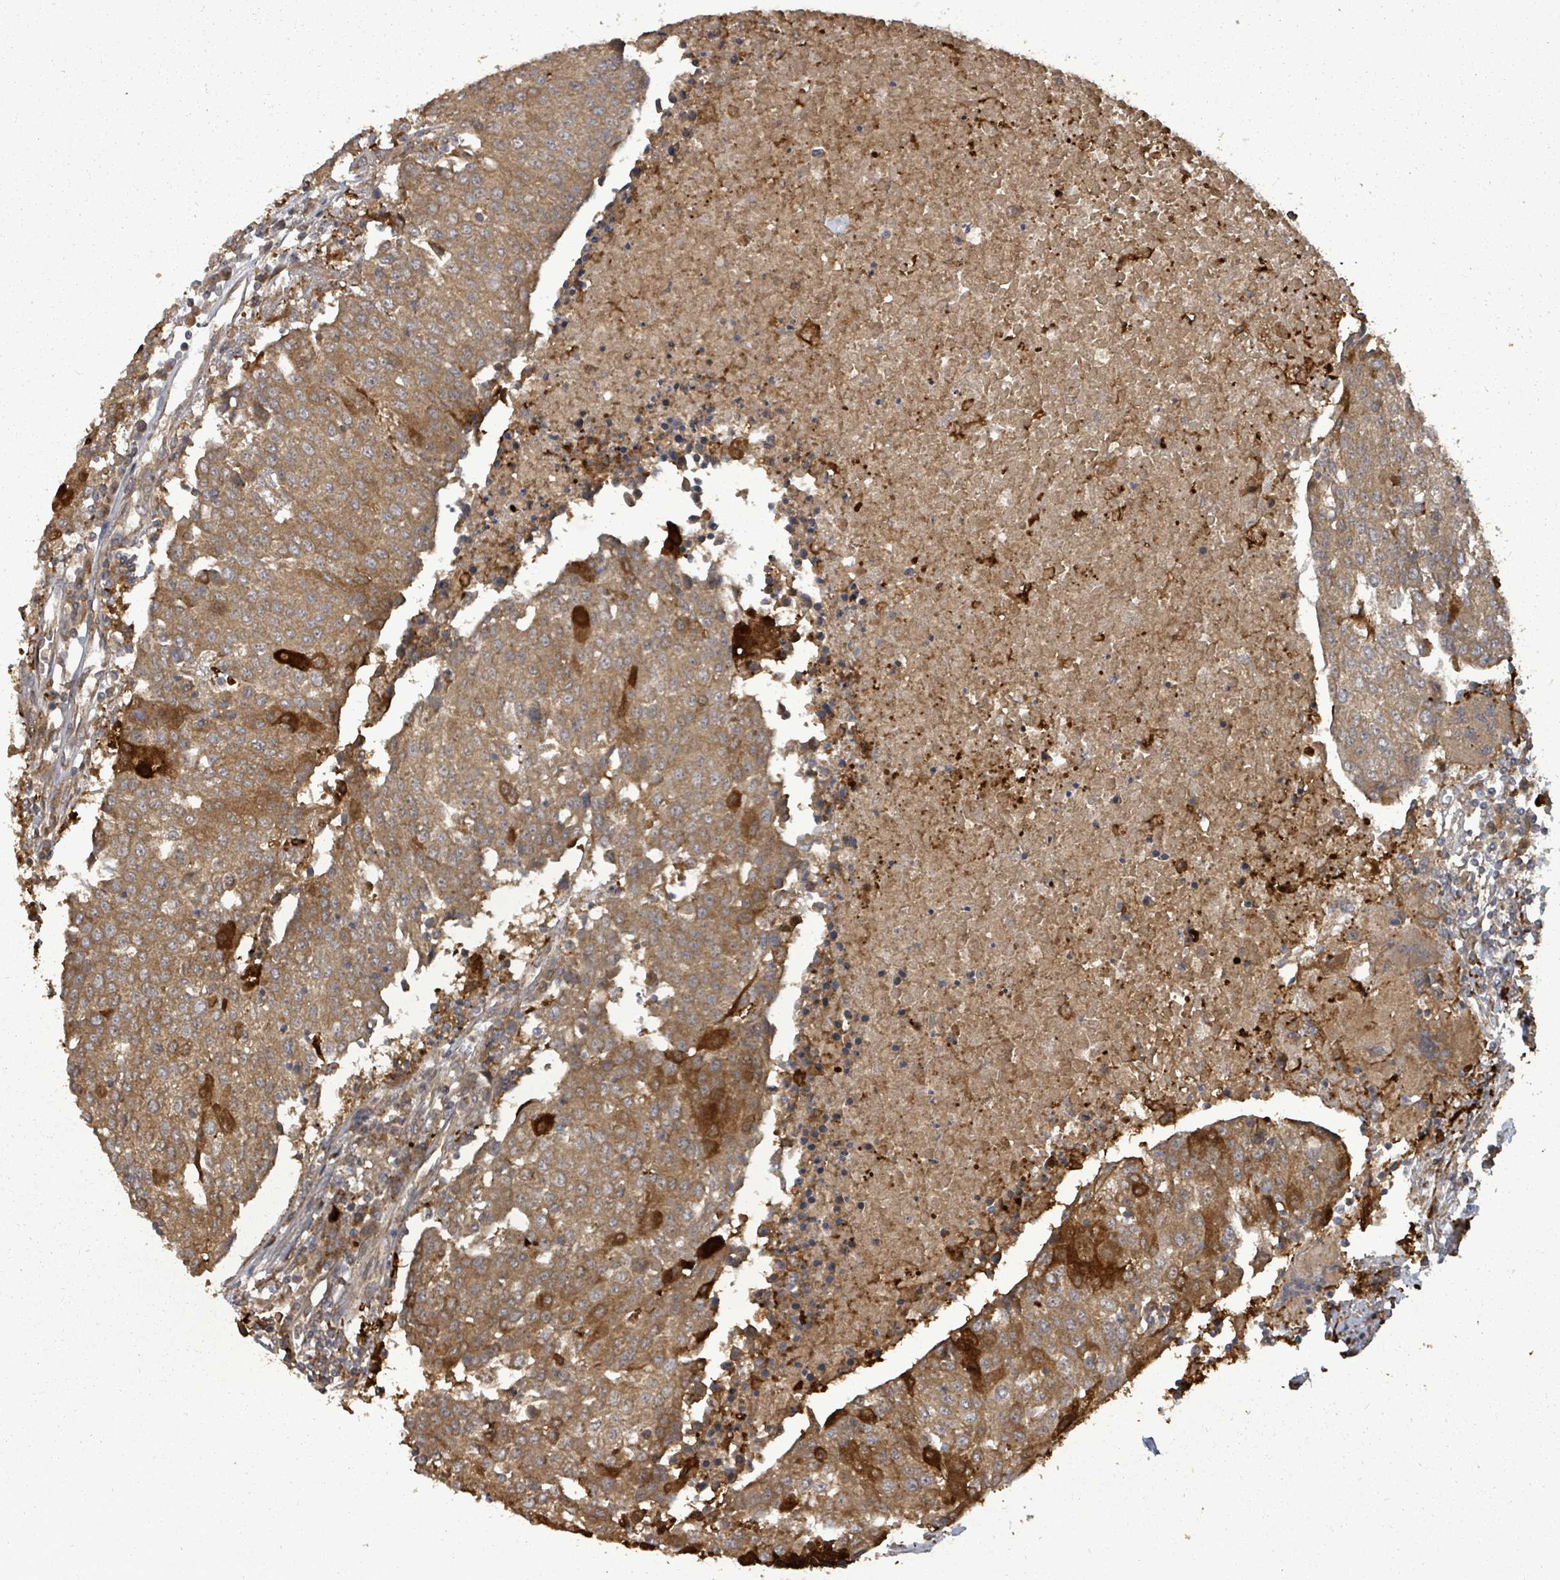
{"staining": {"intensity": "moderate", "quantity": ">75%", "location": "cytoplasmic/membranous"}, "tissue": "urothelial cancer", "cell_type": "Tumor cells", "image_type": "cancer", "snomed": [{"axis": "morphology", "description": "Urothelial carcinoma, High grade"}, {"axis": "topography", "description": "Urinary bladder"}], "caption": "This image displays immunohistochemistry (IHC) staining of high-grade urothelial carcinoma, with medium moderate cytoplasmic/membranous staining in approximately >75% of tumor cells.", "gene": "EIF3C", "patient": {"sex": "female", "age": 85}}